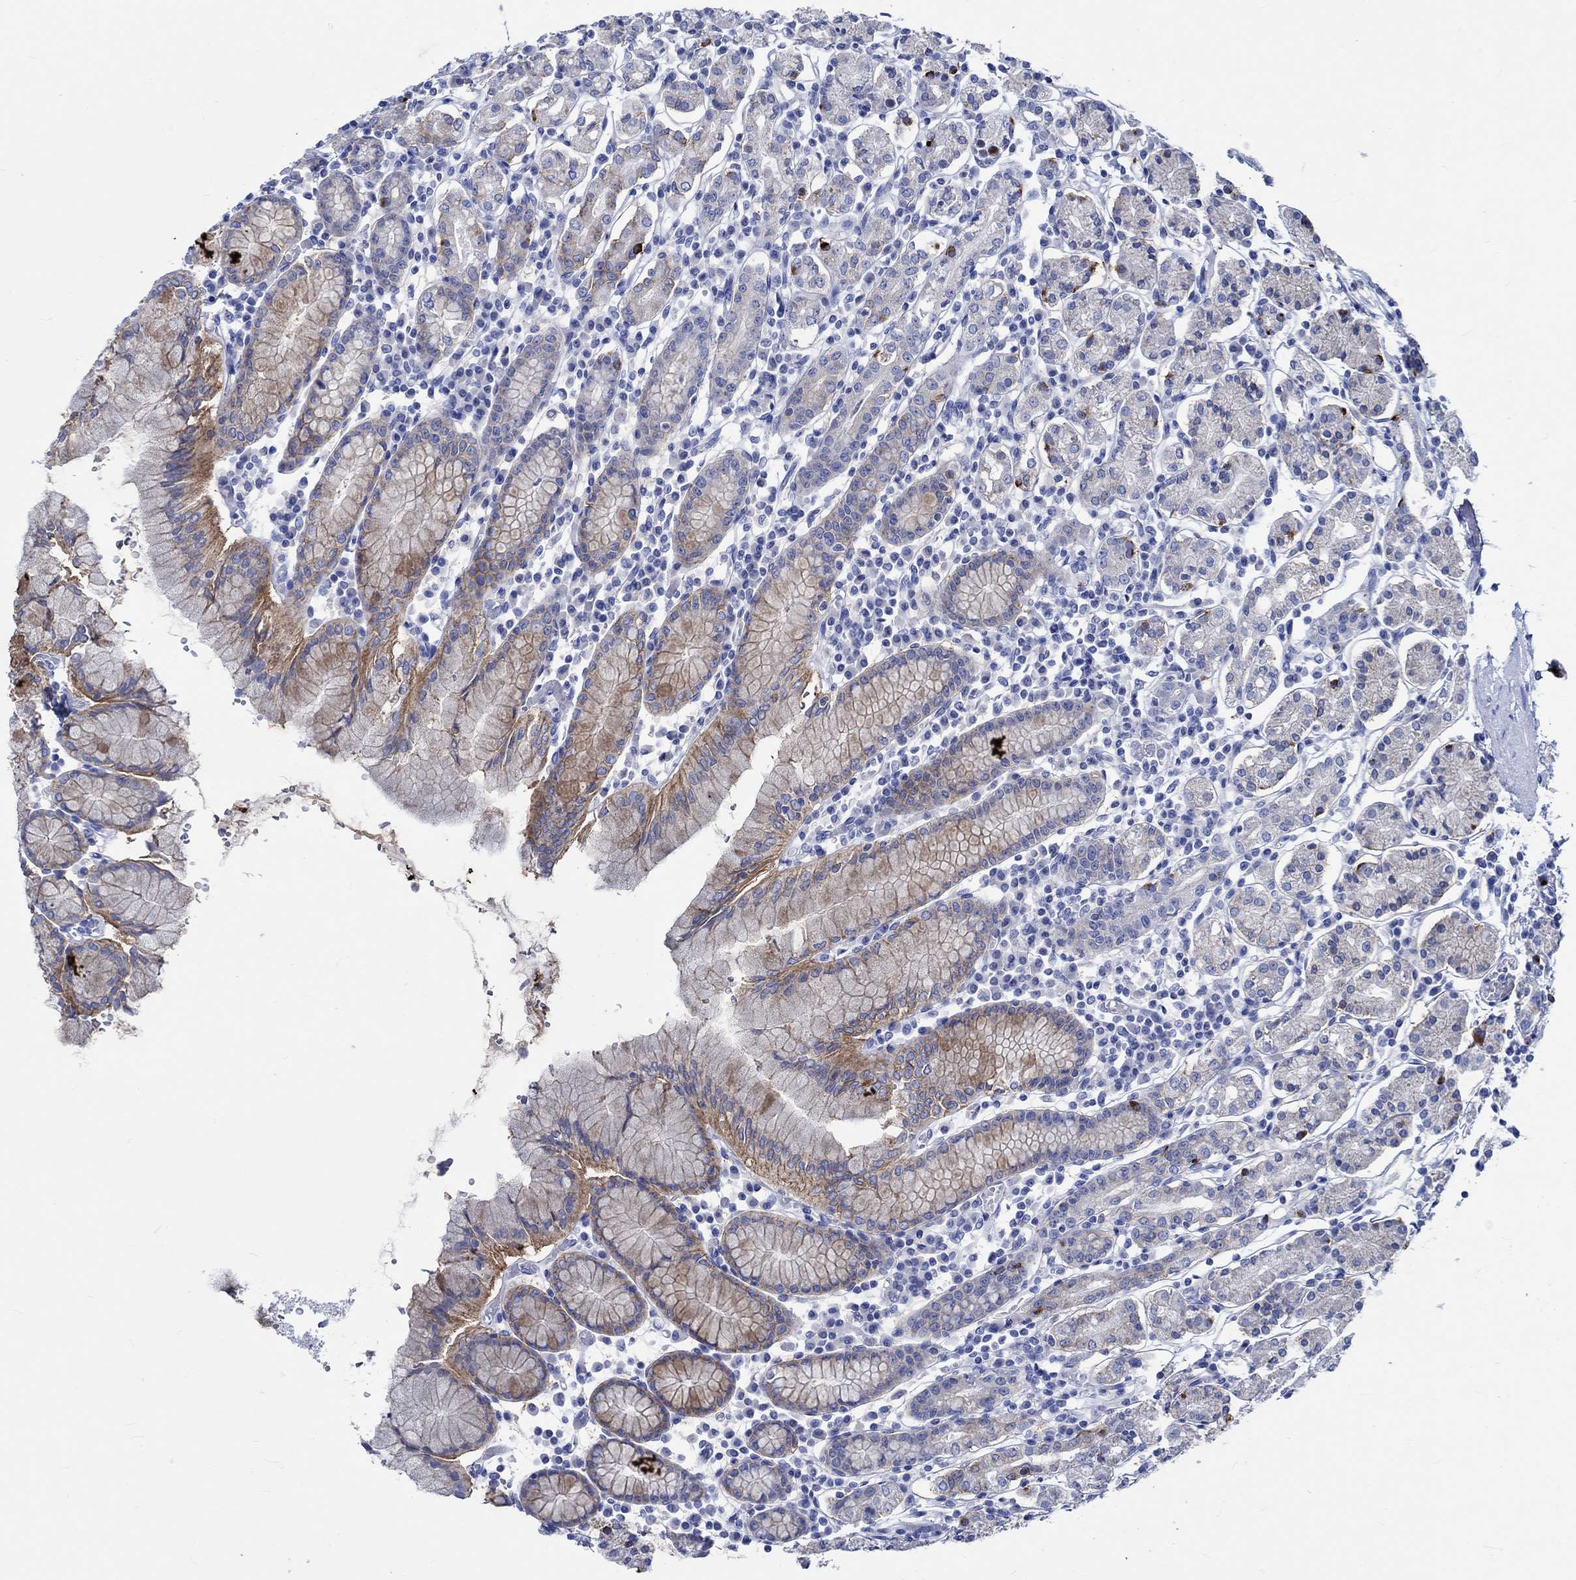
{"staining": {"intensity": "moderate", "quantity": "<25%", "location": "cytoplasmic/membranous"}, "tissue": "stomach", "cell_type": "Glandular cells", "image_type": "normal", "snomed": [{"axis": "morphology", "description": "Normal tissue, NOS"}, {"axis": "topography", "description": "Stomach, upper"}, {"axis": "topography", "description": "Stomach"}], "caption": "Immunohistochemical staining of unremarkable stomach shows <25% levels of moderate cytoplasmic/membranous protein expression in about <25% of glandular cells.", "gene": "PTPRN2", "patient": {"sex": "male", "age": 62}}